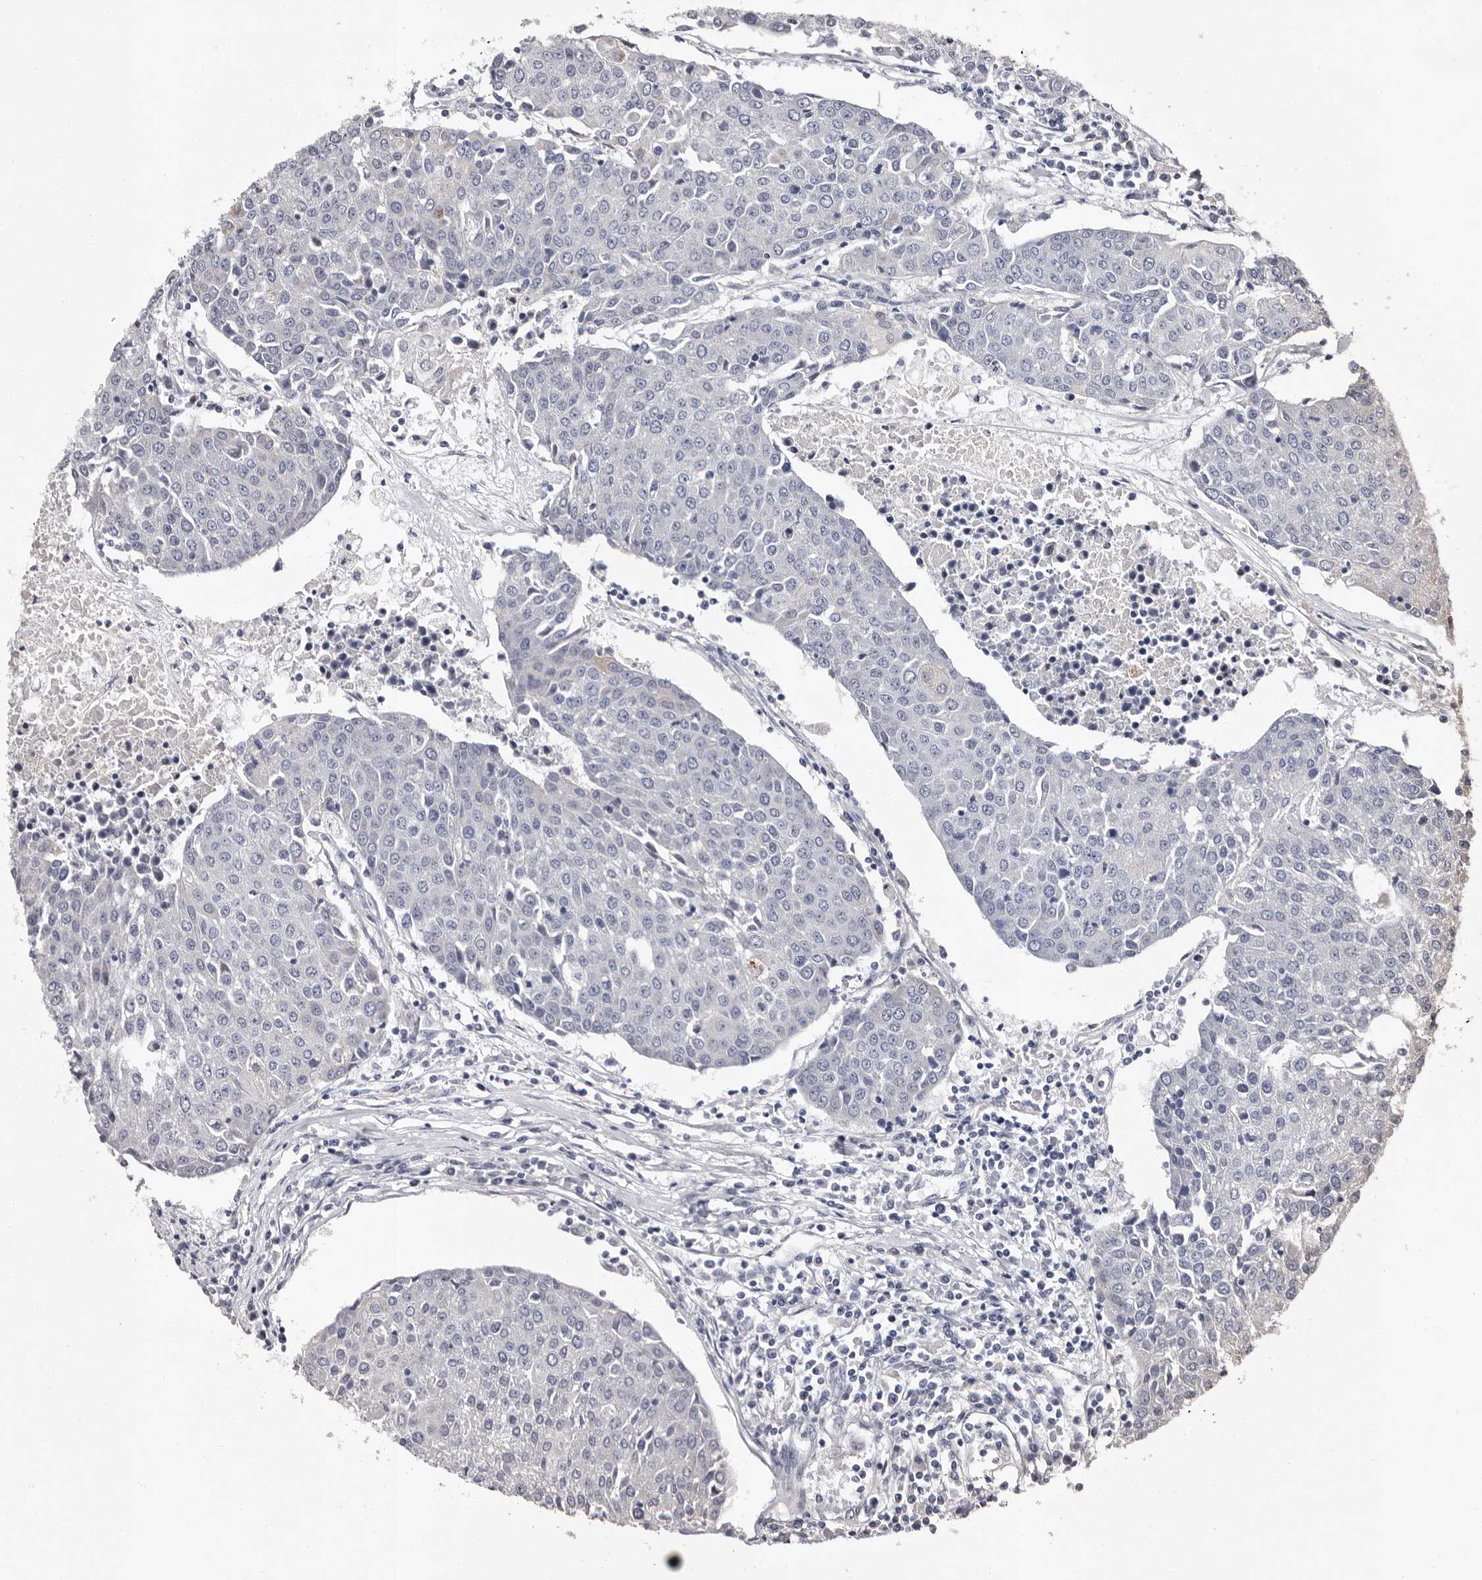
{"staining": {"intensity": "negative", "quantity": "none", "location": "none"}, "tissue": "urothelial cancer", "cell_type": "Tumor cells", "image_type": "cancer", "snomed": [{"axis": "morphology", "description": "Urothelial carcinoma, High grade"}, {"axis": "topography", "description": "Urinary bladder"}], "caption": "Immunohistochemical staining of human urothelial cancer exhibits no significant staining in tumor cells. Nuclei are stained in blue.", "gene": "FAM91A1", "patient": {"sex": "female", "age": 85}}